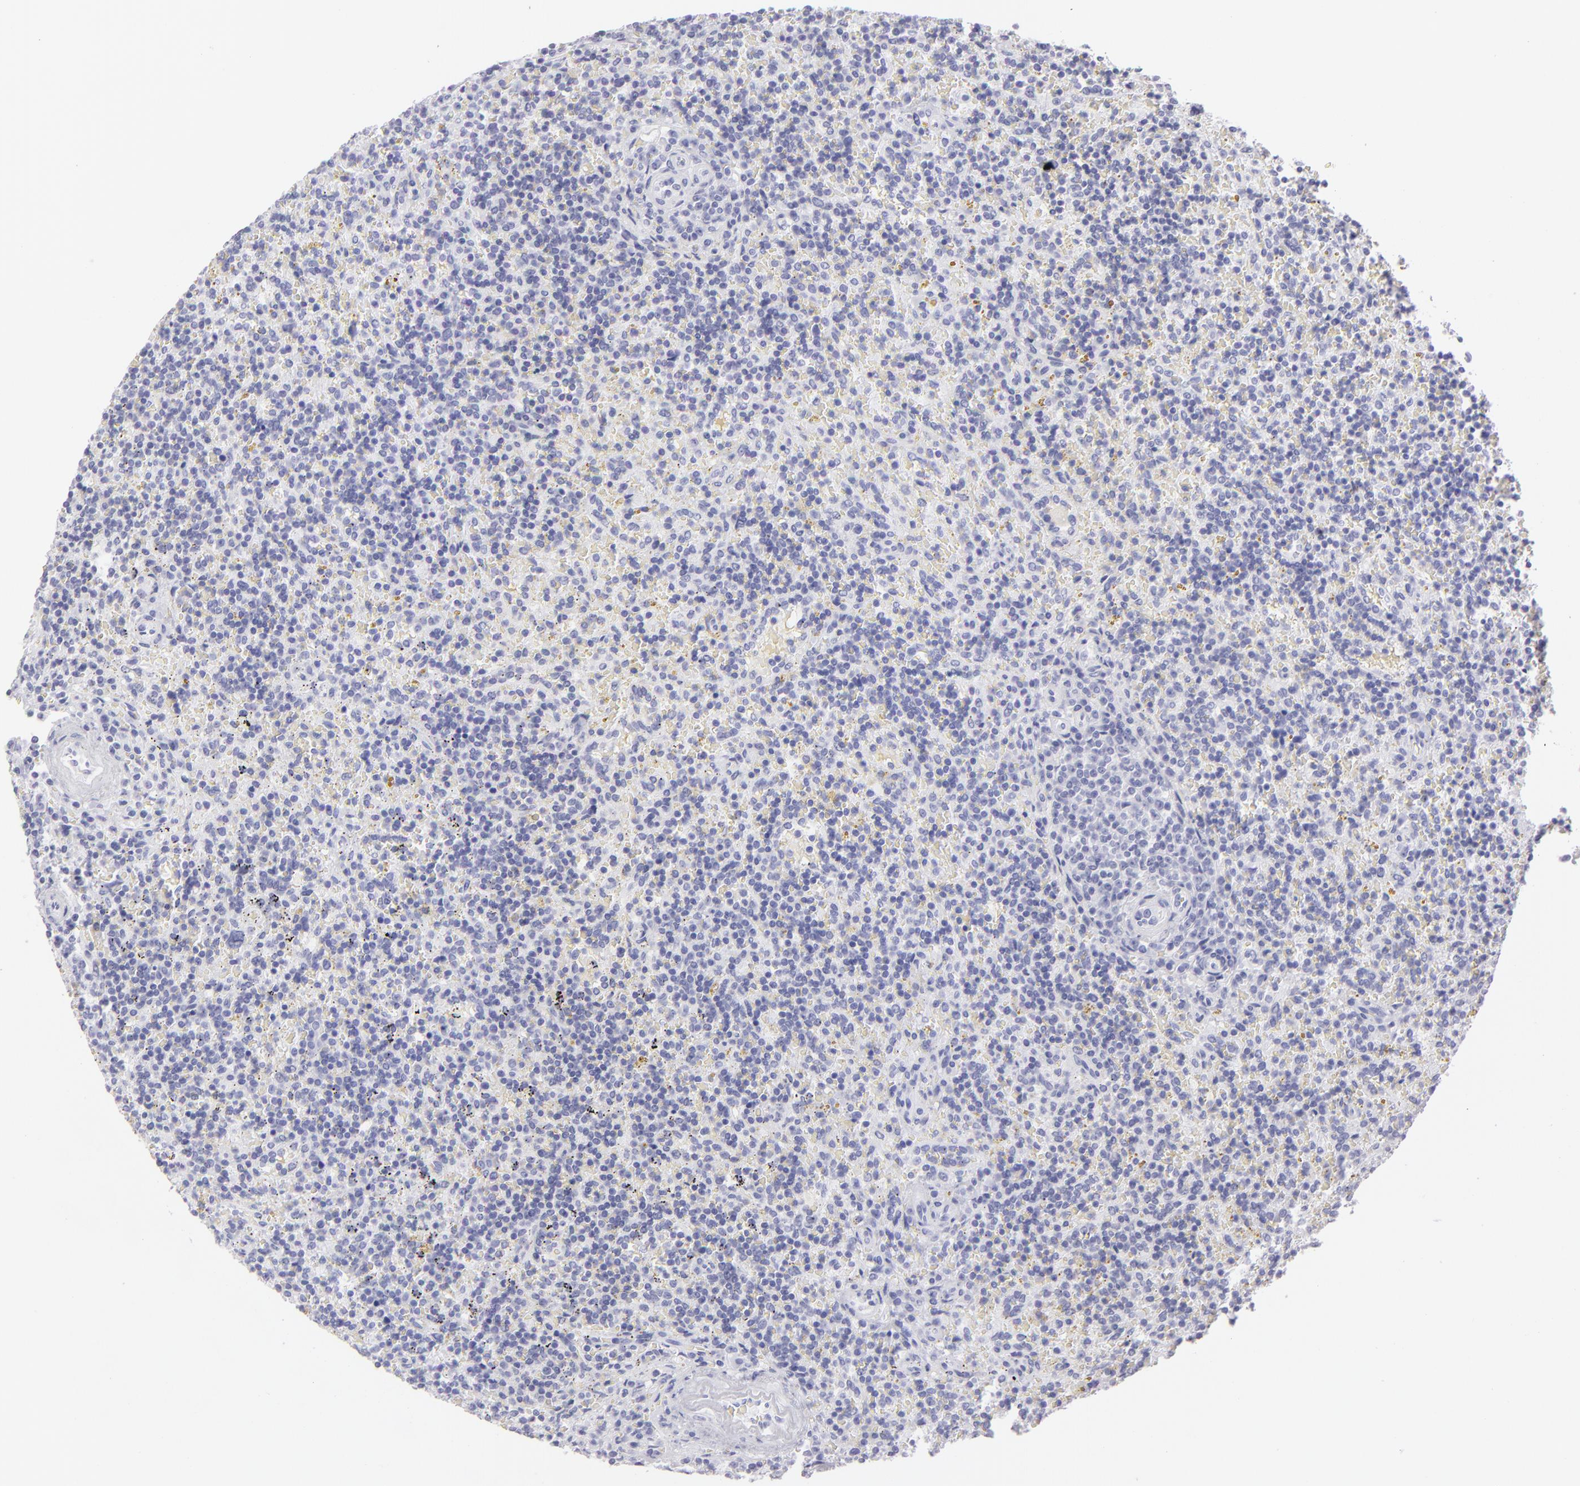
{"staining": {"intensity": "negative", "quantity": "none", "location": "none"}, "tissue": "lymphoma", "cell_type": "Tumor cells", "image_type": "cancer", "snomed": [{"axis": "morphology", "description": "Malignant lymphoma, non-Hodgkin's type, Low grade"}, {"axis": "topography", "description": "Spleen"}], "caption": "Protein analysis of malignant lymphoma, non-Hodgkin's type (low-grade) demonstrates no significant expression in tumor cells.", "gene": "FLG", "patient": {"sex": "male", "age": 67}}